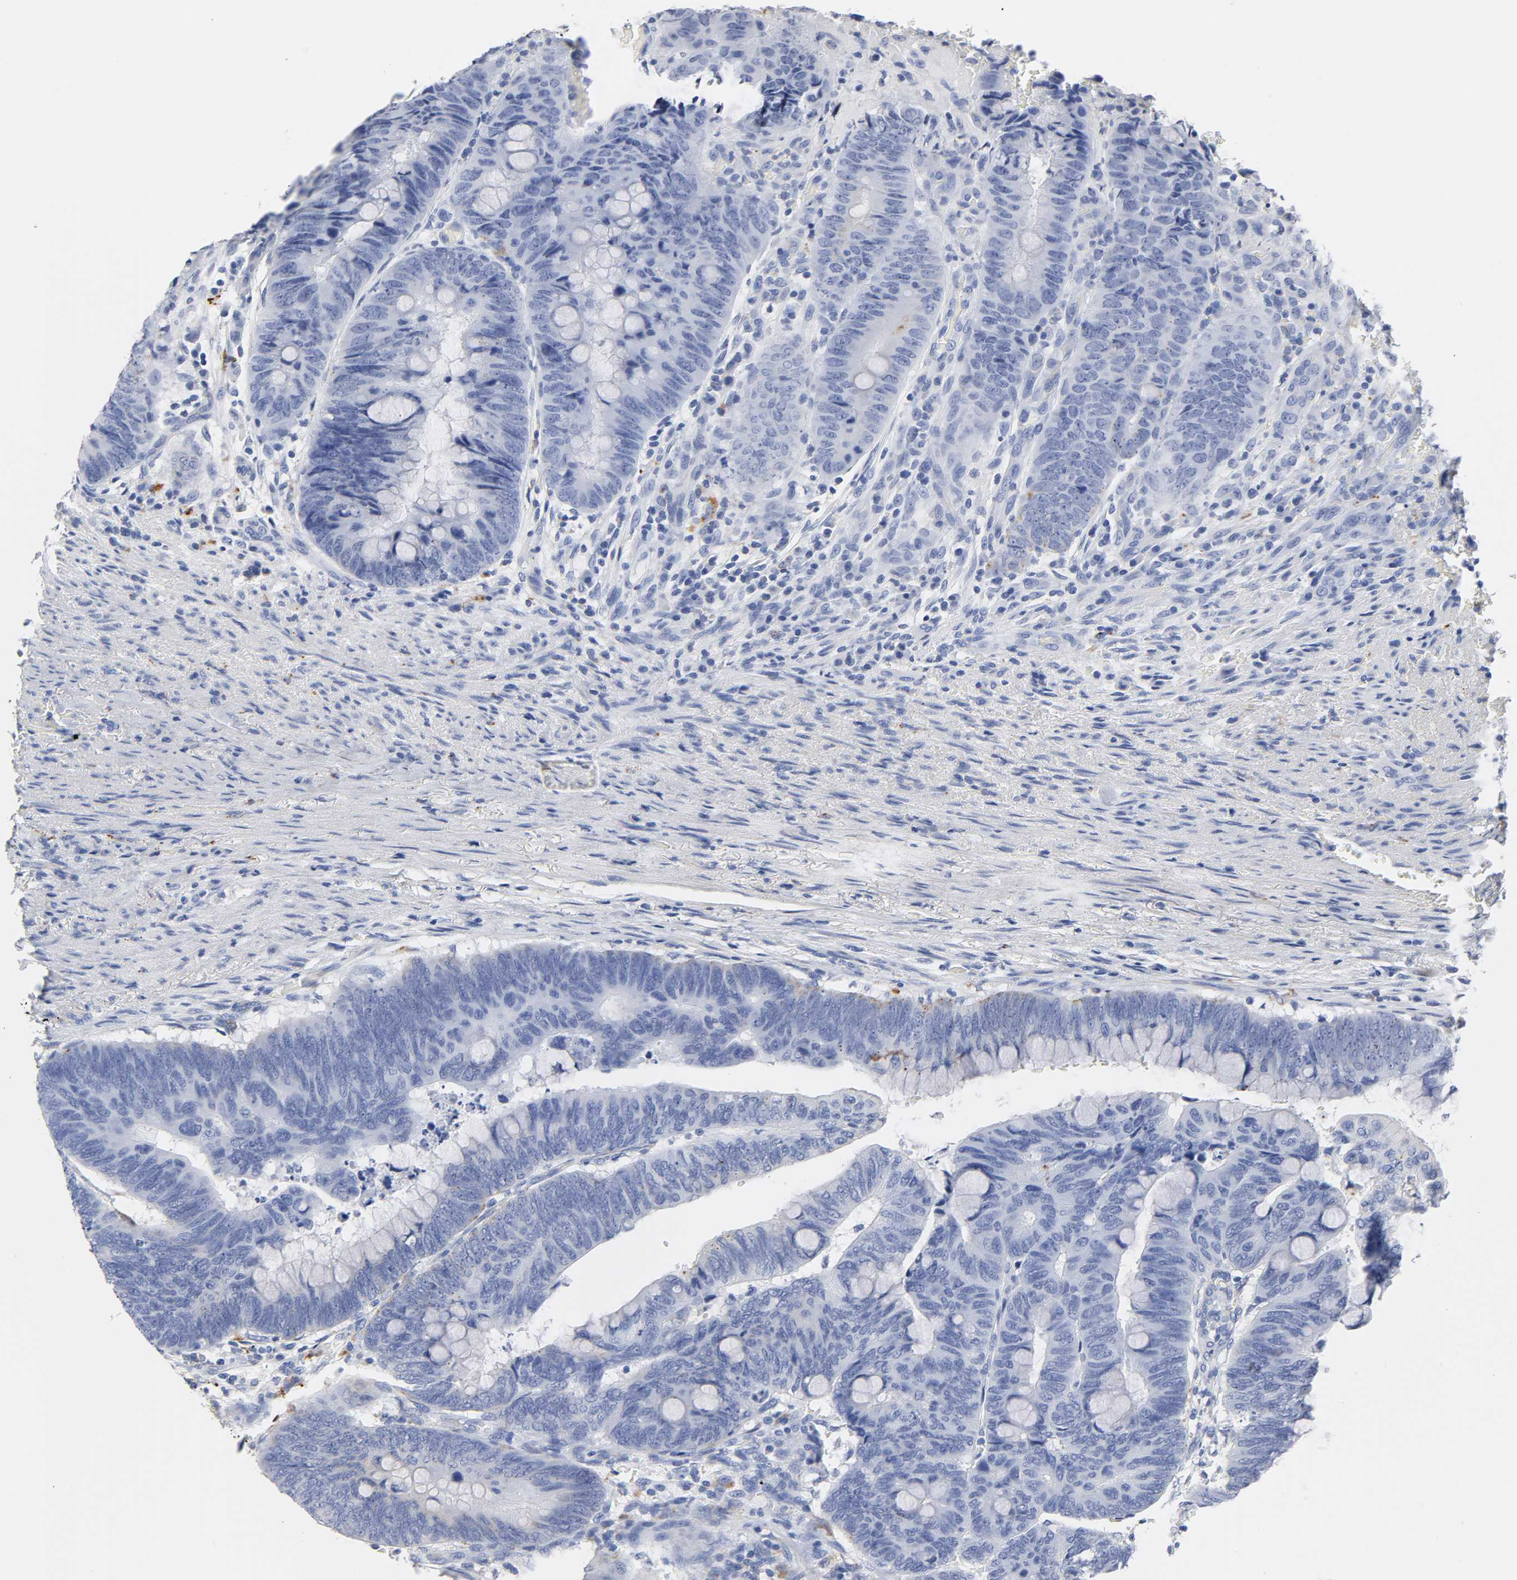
{"staining": {"intensity": "negative", "quantity": "none", "location": "none"}, "tissue": "colorectal cancer", "cell_type": "Tumor cells", "image_type": "cancer", "snomed": [{"axis": "morphology", "description": "Normal tissue, NOS"}, {"axis": "morphology", "description": "Adenocarcinoma, NOS"}, {"axis": "topography", "description": "Rectum"}, {"axis": "topography", "description": "Peripheral nerve tissue"}], "caption": "Adenocarcinoma (colorectal) was stained to show a protein in brown. There is no significant positivity in tumor cells.", "gene": "PLP1", "patient": {"sex": "male", "age": 92}}